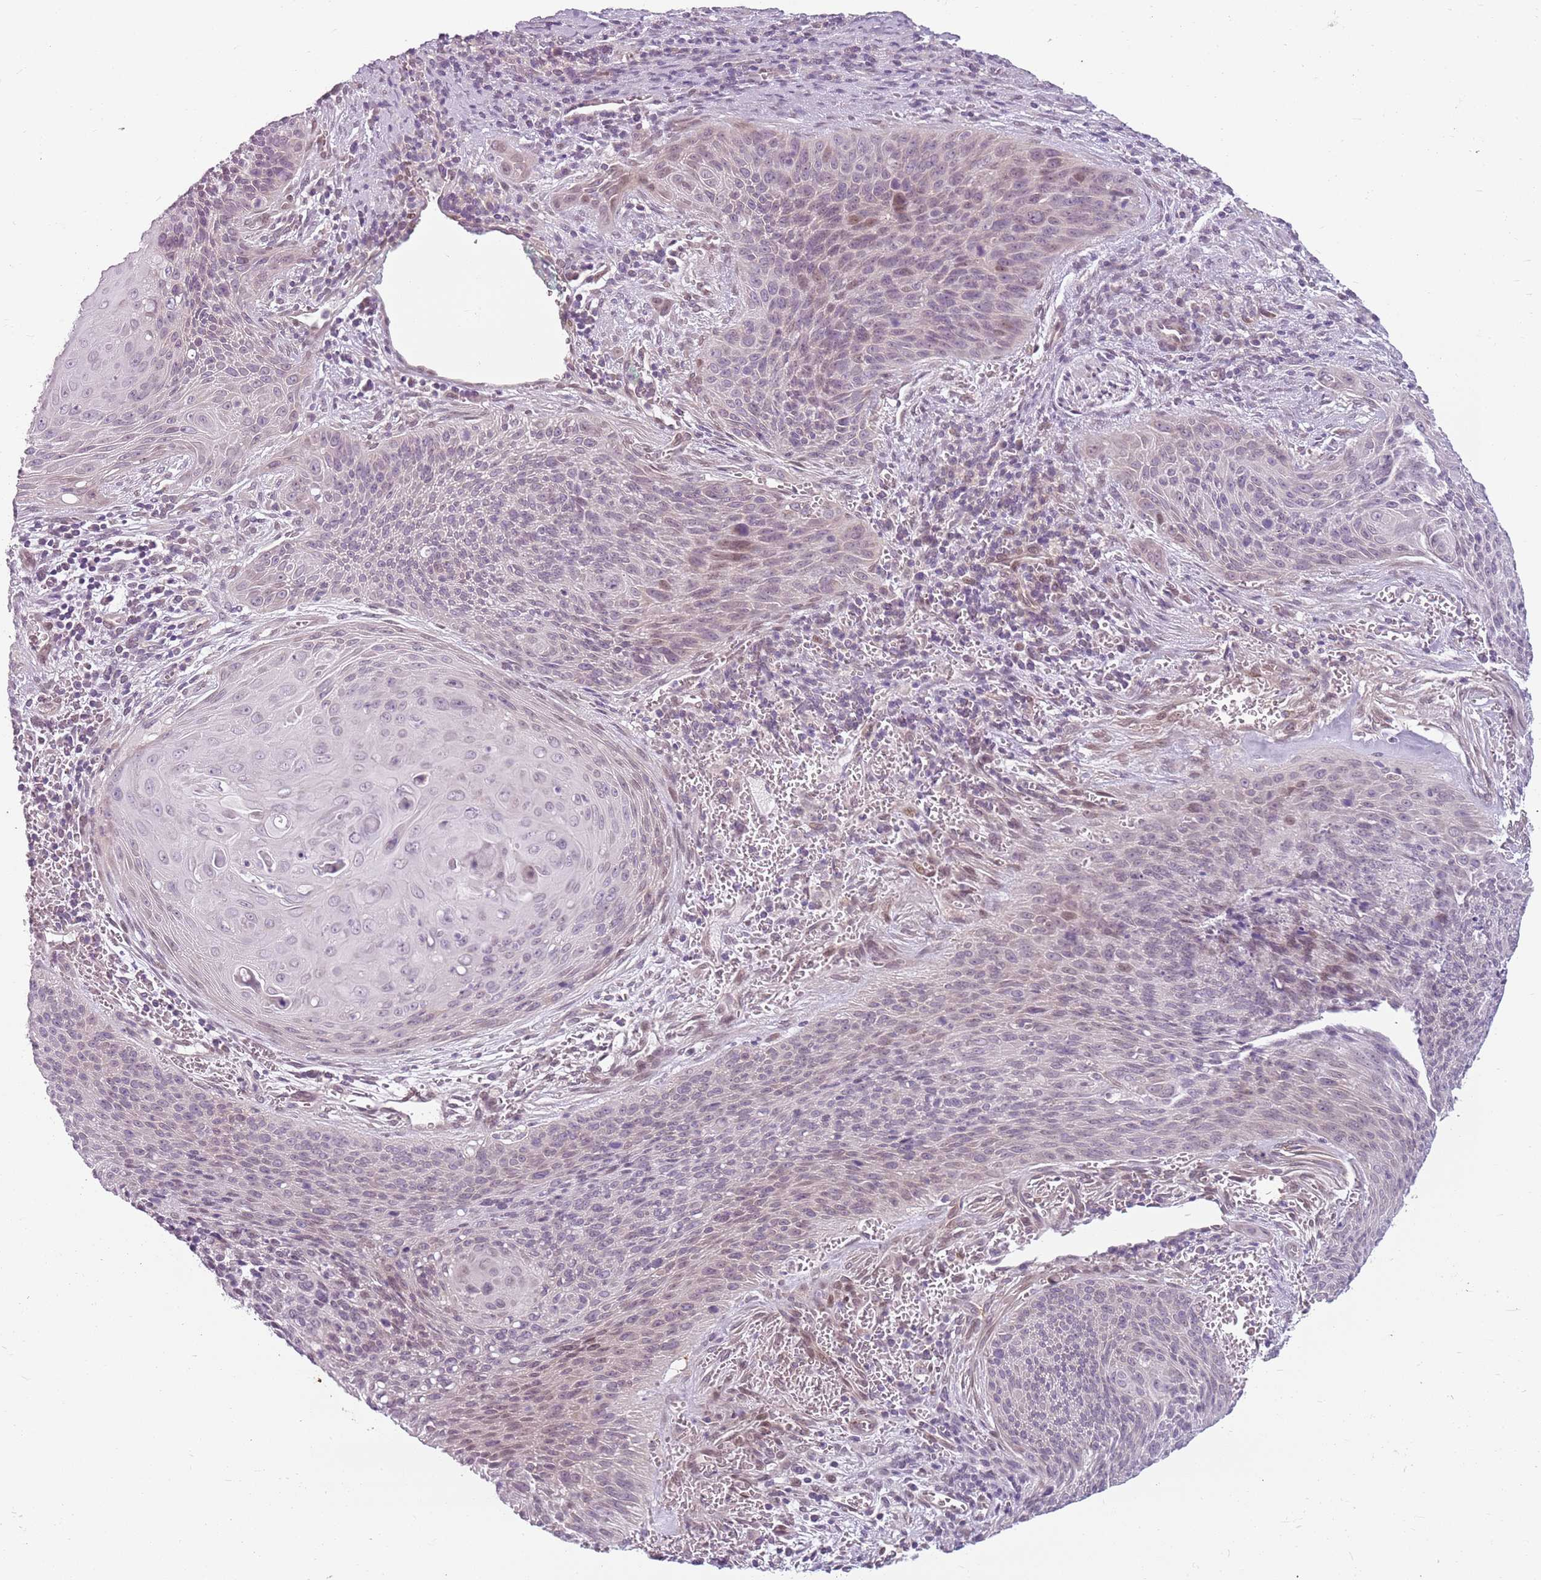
{"staining": {"intensity": "weak", "quantity": "<25%", "location": "nuclear"}, "tissue": "cervical cancer", "cell_type": "Tumor cells", "image_type": "cancer", "snomed": [{"axis": "morphology", "description": "Squamous cell carcinoma, NOS"}, {"axis": "topography", "description": "Cervix"}], "caption": "Immunohistochemistry photomicrograph of neoplastic tissue: human squamous cell carcinoma (cervical) stained with DAB (3,3'-diaminobenzidine) shows no significant protein positivity in tumor cells. (IHC, brightfield microscopy, high magnification).", "gene": "DEFB116", "patient": {"sex": "female", "age": 55}}